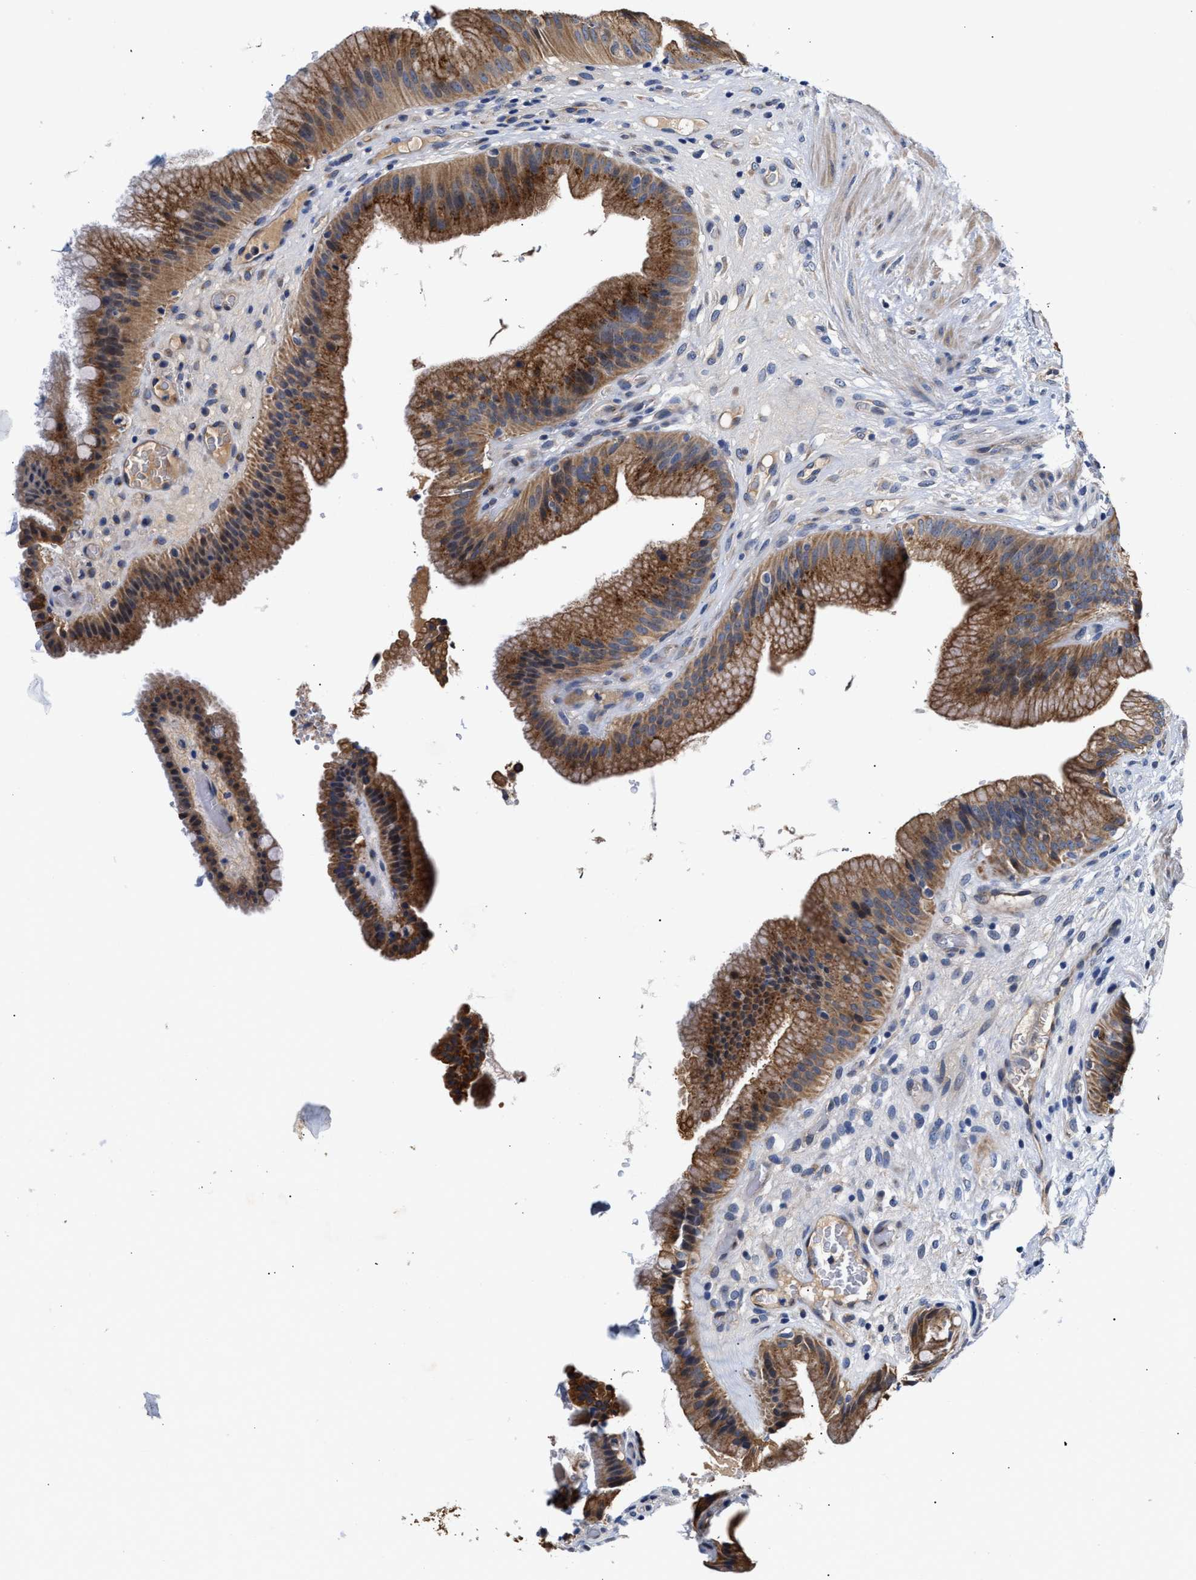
{"staining": {"intensity": "strong", "quantity": ">75%", "location": "cytoplasmic/membranous"}, "tissue": "gallbladder", "cell_type": "Glandular cells", "image_type": "normal", "snomed": [{"axis": "morphology", "description": "Normal tissue, NOS"}, {"axis": "topography", "description": "Gallbladder"}], "caption": "Immunohistochemical staining of benign human gallbladder displays strong cytoplasmic/membranous protein staining in about >75% of glandular cells. The staining was performed using DAB to visualize the protein expression in brown, while the nuclei were stained in blue with hematoxylin (Magnification: 20x).", "gene": "CCDC146", "patient": {"sex": "male", "age": 49}}